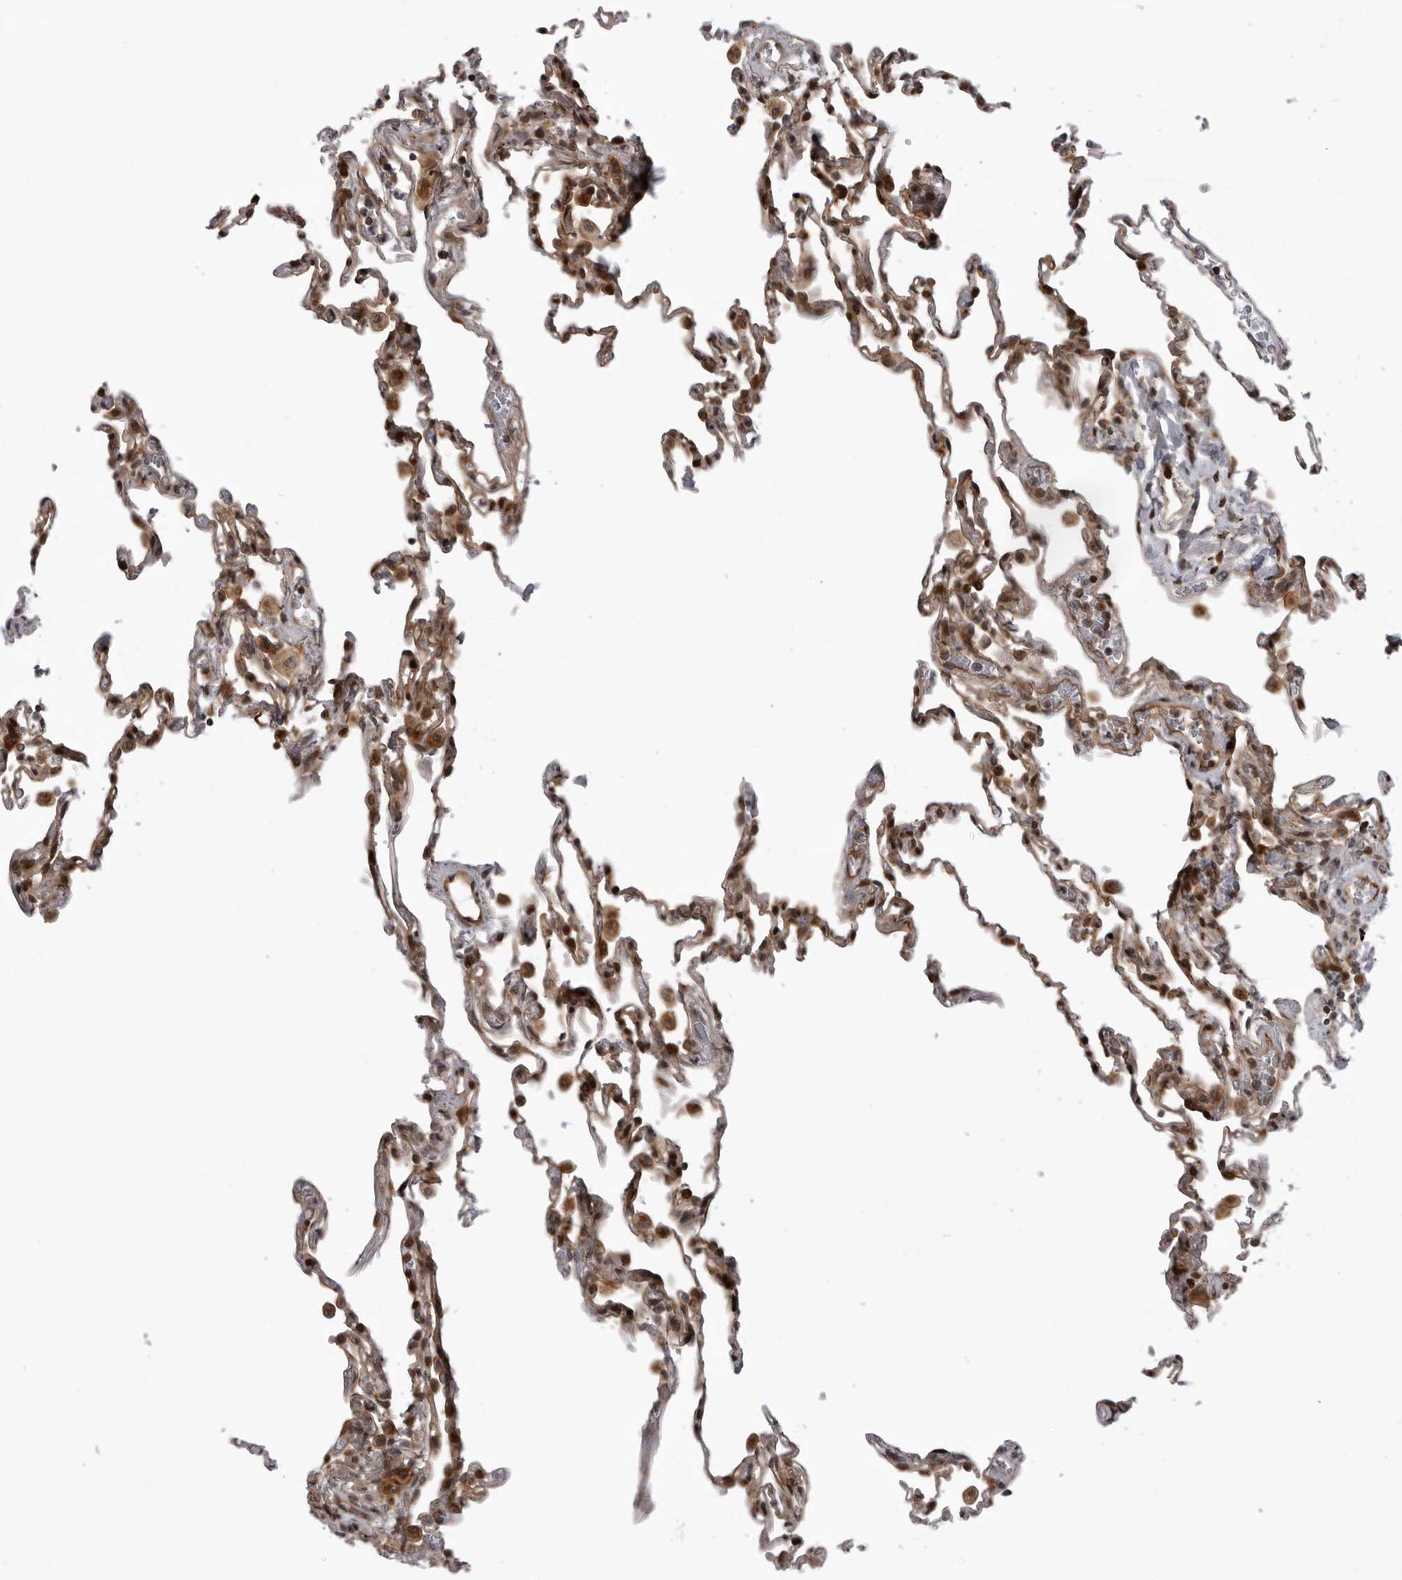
{"staining": {"intensity": "moderate", "quantity": "25%-75%", "location": "cytoplasmic/membranous,nuclear"}, "tissue": "lung", "cell_type": "Alveolar cells", "image_type": "normal", "snomed": [{"axis": "morphology", "description": "Normal tissue, NOS"}, {"axis": "topography", "description": "Lung"}], "caption": "Protein expression analysis of benign lung reveals moderate cytoplasmic/membranous,nuclear staining in approximately 25%-75% of alveolar cells.", "gene": "ABL1", "patient": {"sex": "male", "age": 59}}